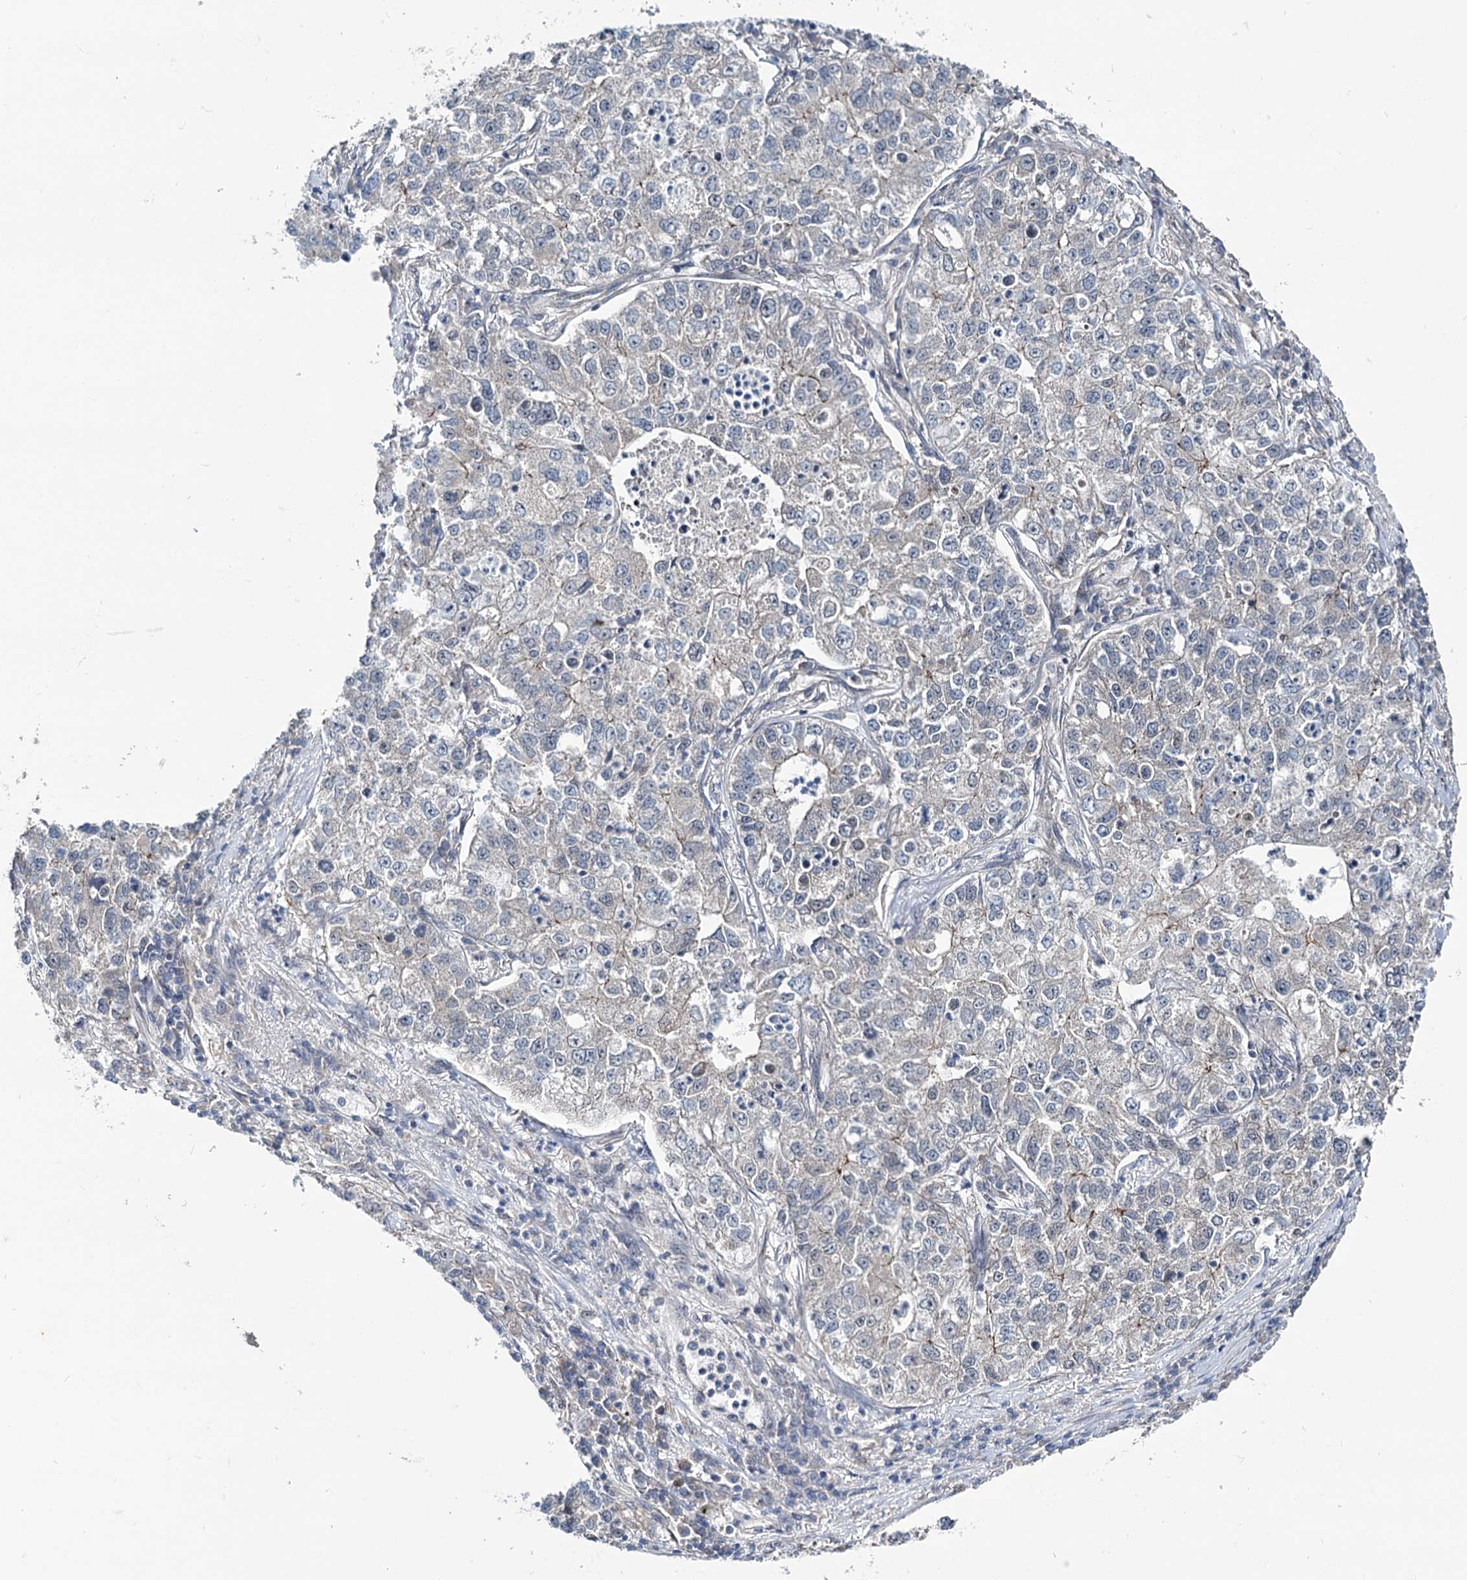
{"staining": {"intensity": "negative", "quantity": "none", "location": "none"}, "tissue": "lung cancer", "cell_type": "Tumor cells", "image_type": "cancer", "snomed": [{"axis": "morphology", "description": "Adenocarcinoma, NOS"}, {"axis": "topography", "description": "Lung"}], "caption": "Lung adenocarcinoma was stained to show a protein in brown. There is no significant positivity in tumor cells.", "gene": "DCUN1D4", "patient": {"sex": "male", "age": 49}}